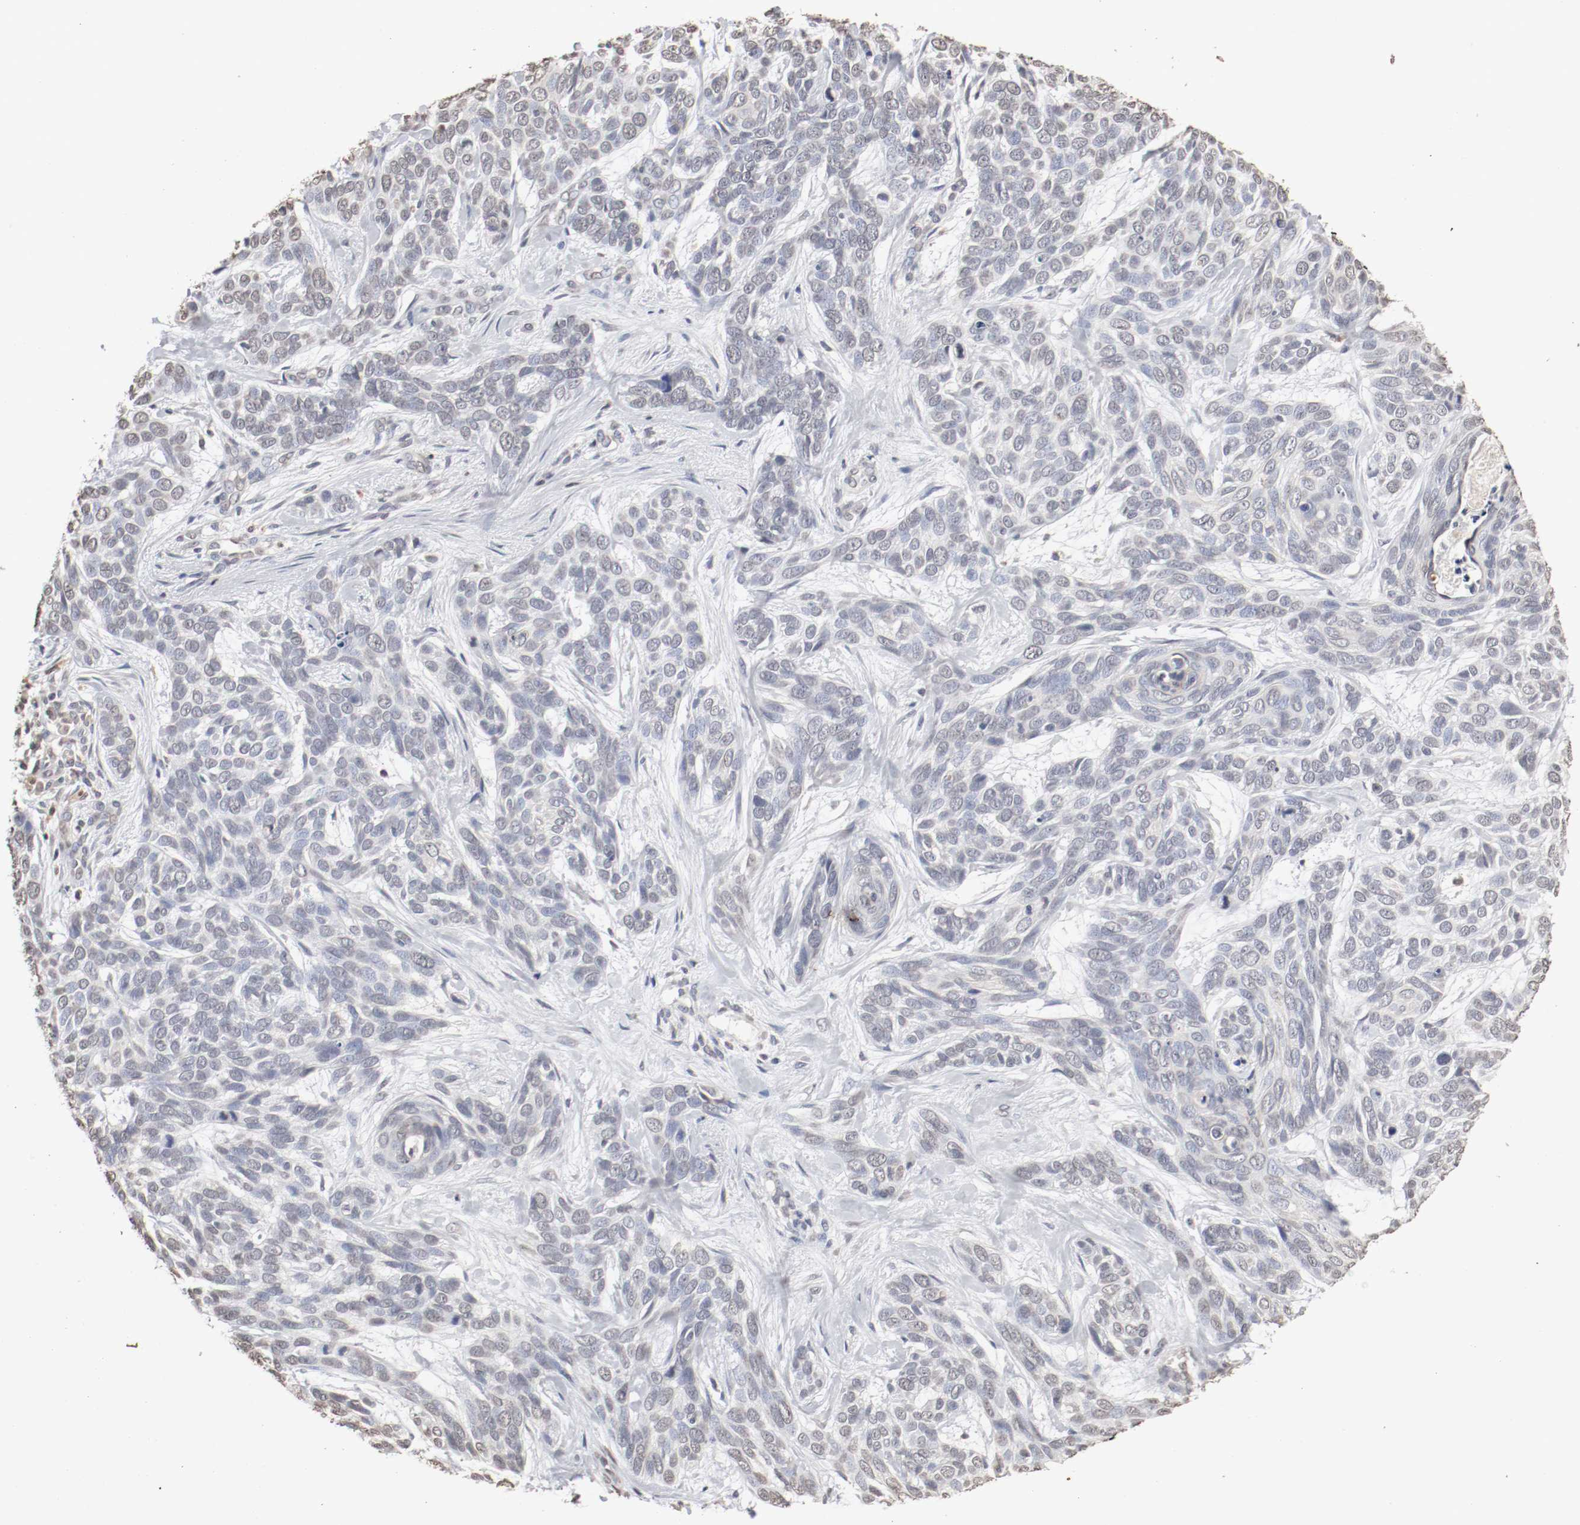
{"staining": {"intensity": "negative", "quantity": "none", "location": "none"}, "tissue": "skin cancer", "cell_type": "Tumor cells", "image_type": "cancer", "snomed": [{"axis": "morphology", "description": "Basal cell carcinoma"}, {"axis": "topography", "description": "Skin"}], "caption": "High power microscopy photomicrograph of an IHC image of skin cancer (basal cell carcinoma), revealing no significant expression in tumor cells.", "gene": "WASL", "patient": {"sex": "male", "age": 87}}